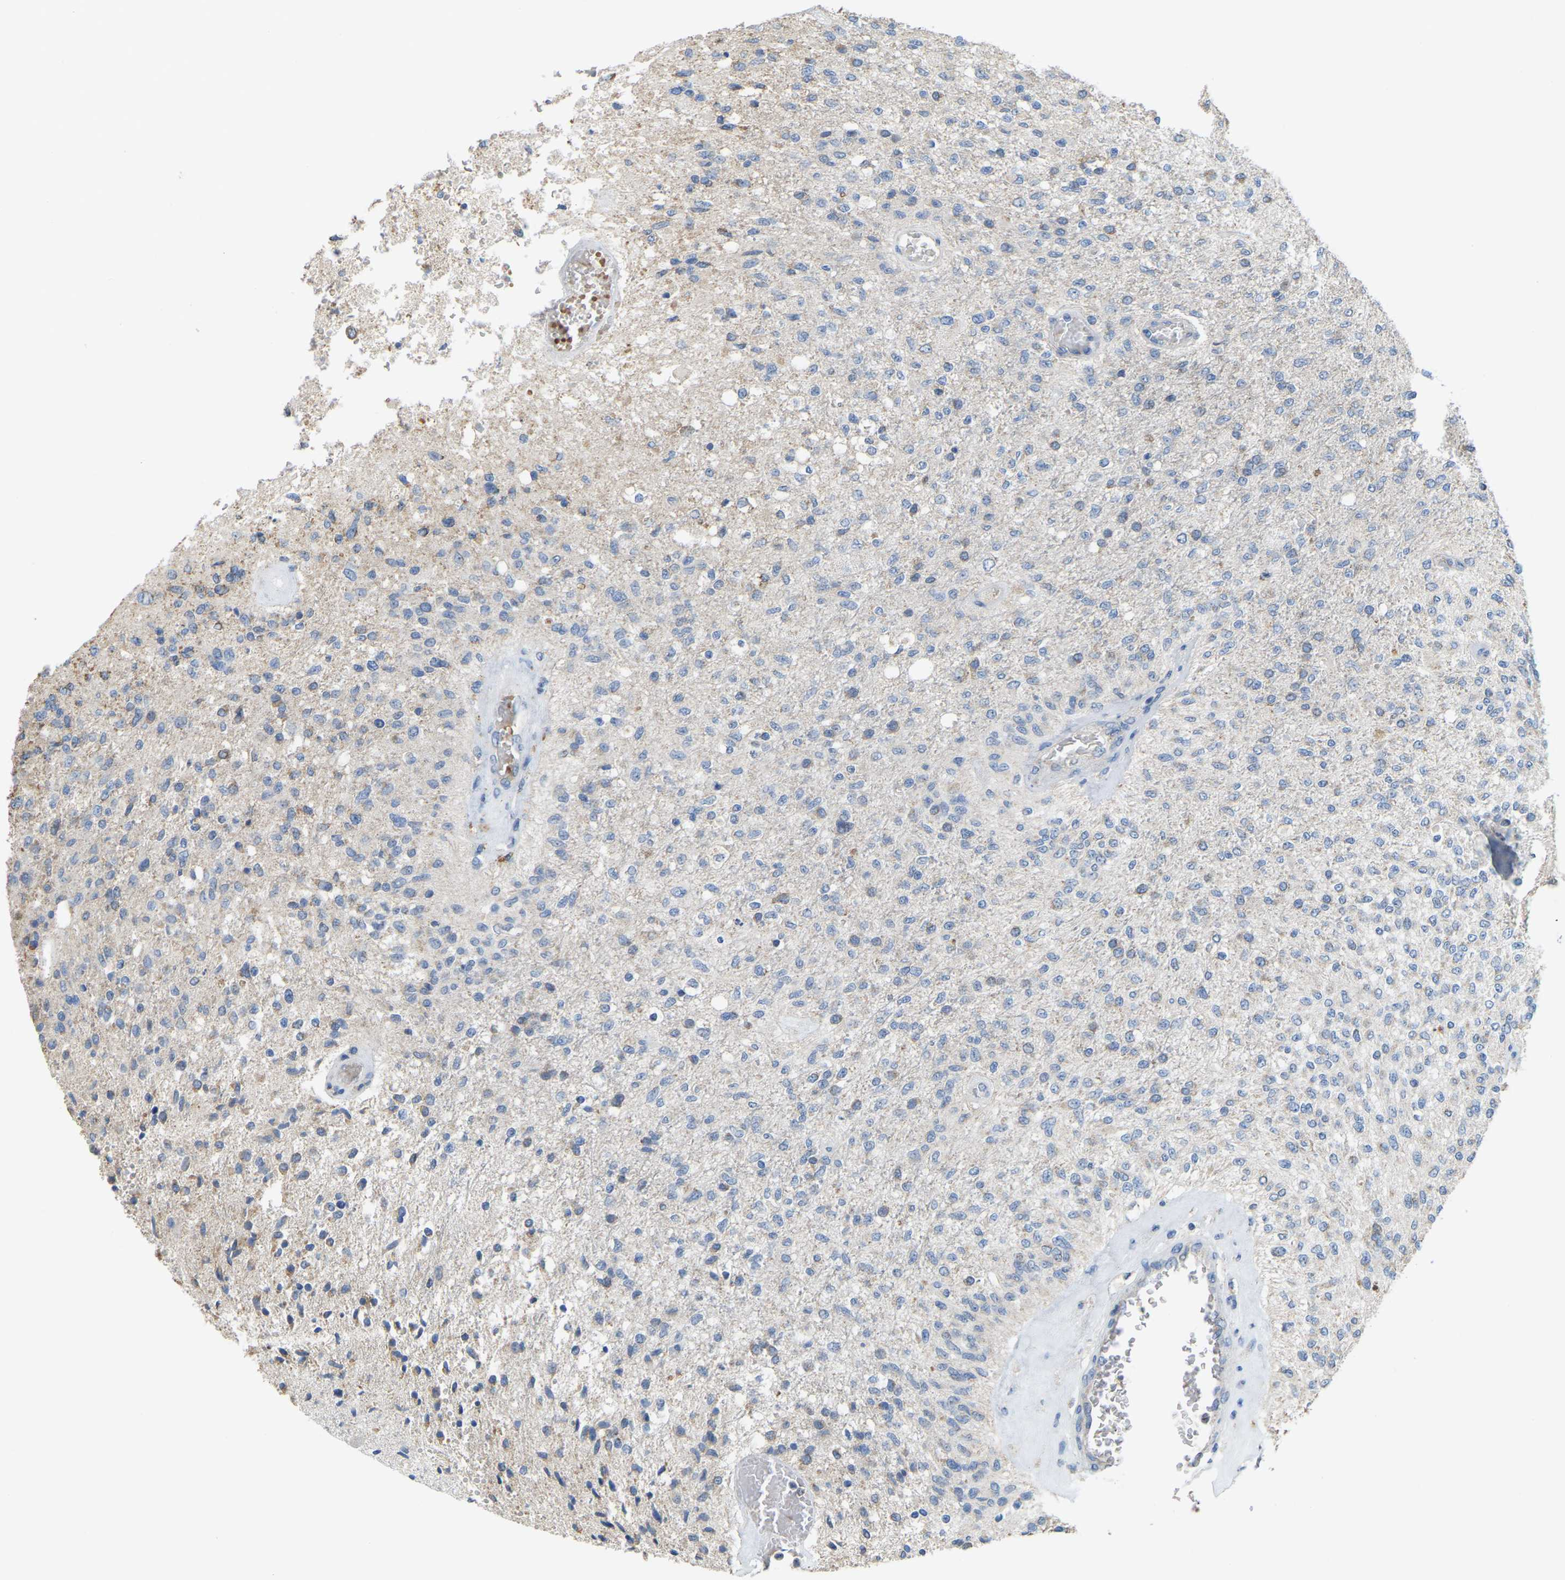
{"staining": {"intensity": "negative", "quantity": "none", "location": "none"}, "tissue": "glioma", "cell_type": "Tumor cells", "image_type": "cancer", "snomed": [{"axis": "morphology", "description": "Normal tissue, NOS"}, {"axis": "morphology", "description": "Glioma, malignant, High grade"}, {"axis": "topography", "description": "Cerebral cortex"}], "caption": "Immunohistochemical staining of glioma reveals no significant expression in tumor cells.", "gene": "SERPINB5", "patient": {"sex": "male", "age": 77}}